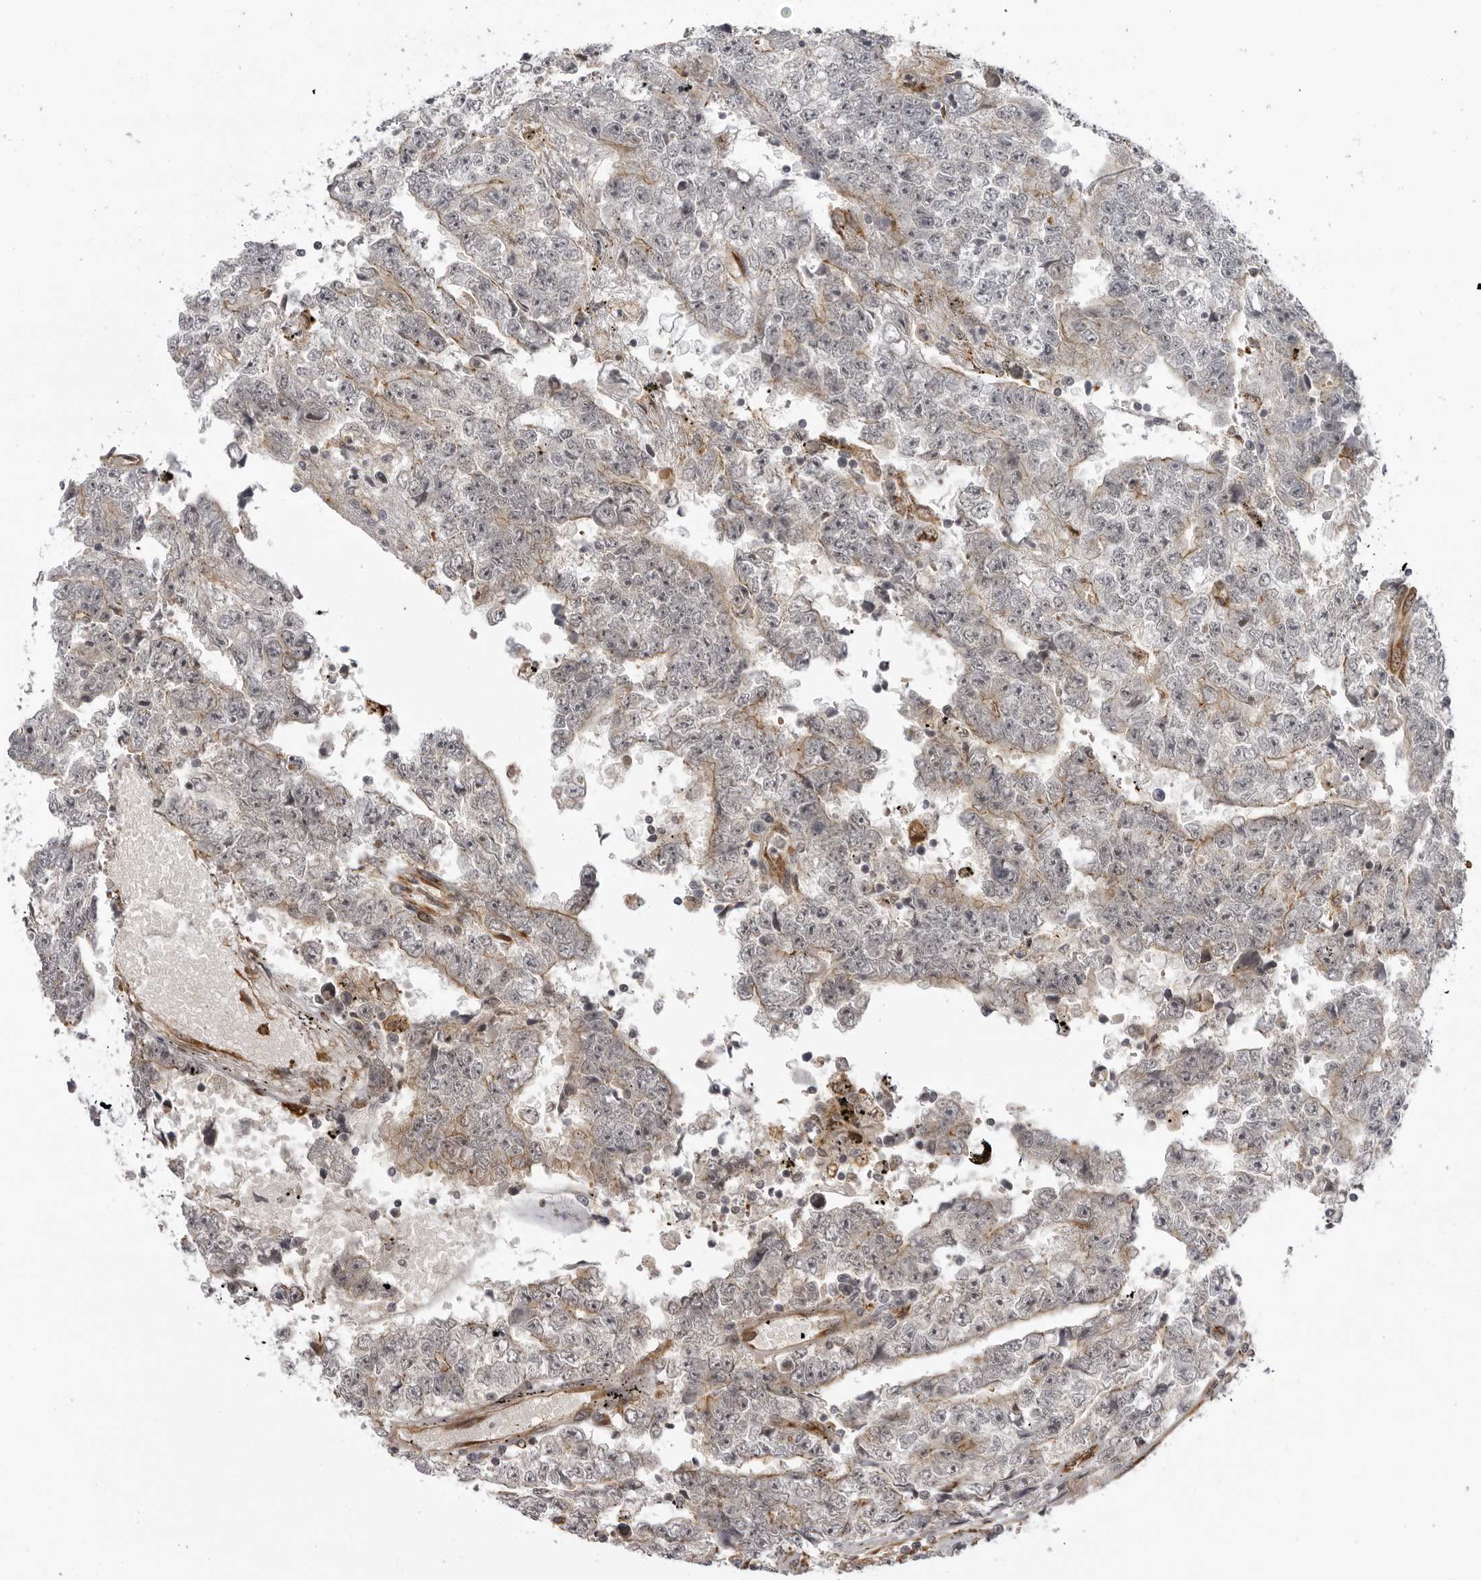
{"staining": {"intensity": "negative", "quantity": "none", "location": "none"}, "tissue": "testis cancer", "cell_type": "Tumor cells", "image_type": "cancer", "snomed": [{"axis": "morphology", "description": "Carcinoma, Embryonal, NOS"}, {"axis": "topography", "description": "Testis"}], "caption": "This is an immunohistochemistry (IHC) image of human testis cancer (embryonal carcinoma). There is no expression in tumor cells.", "gene": "DNAH14", "patient": {"sex": "male", "age": 25}}